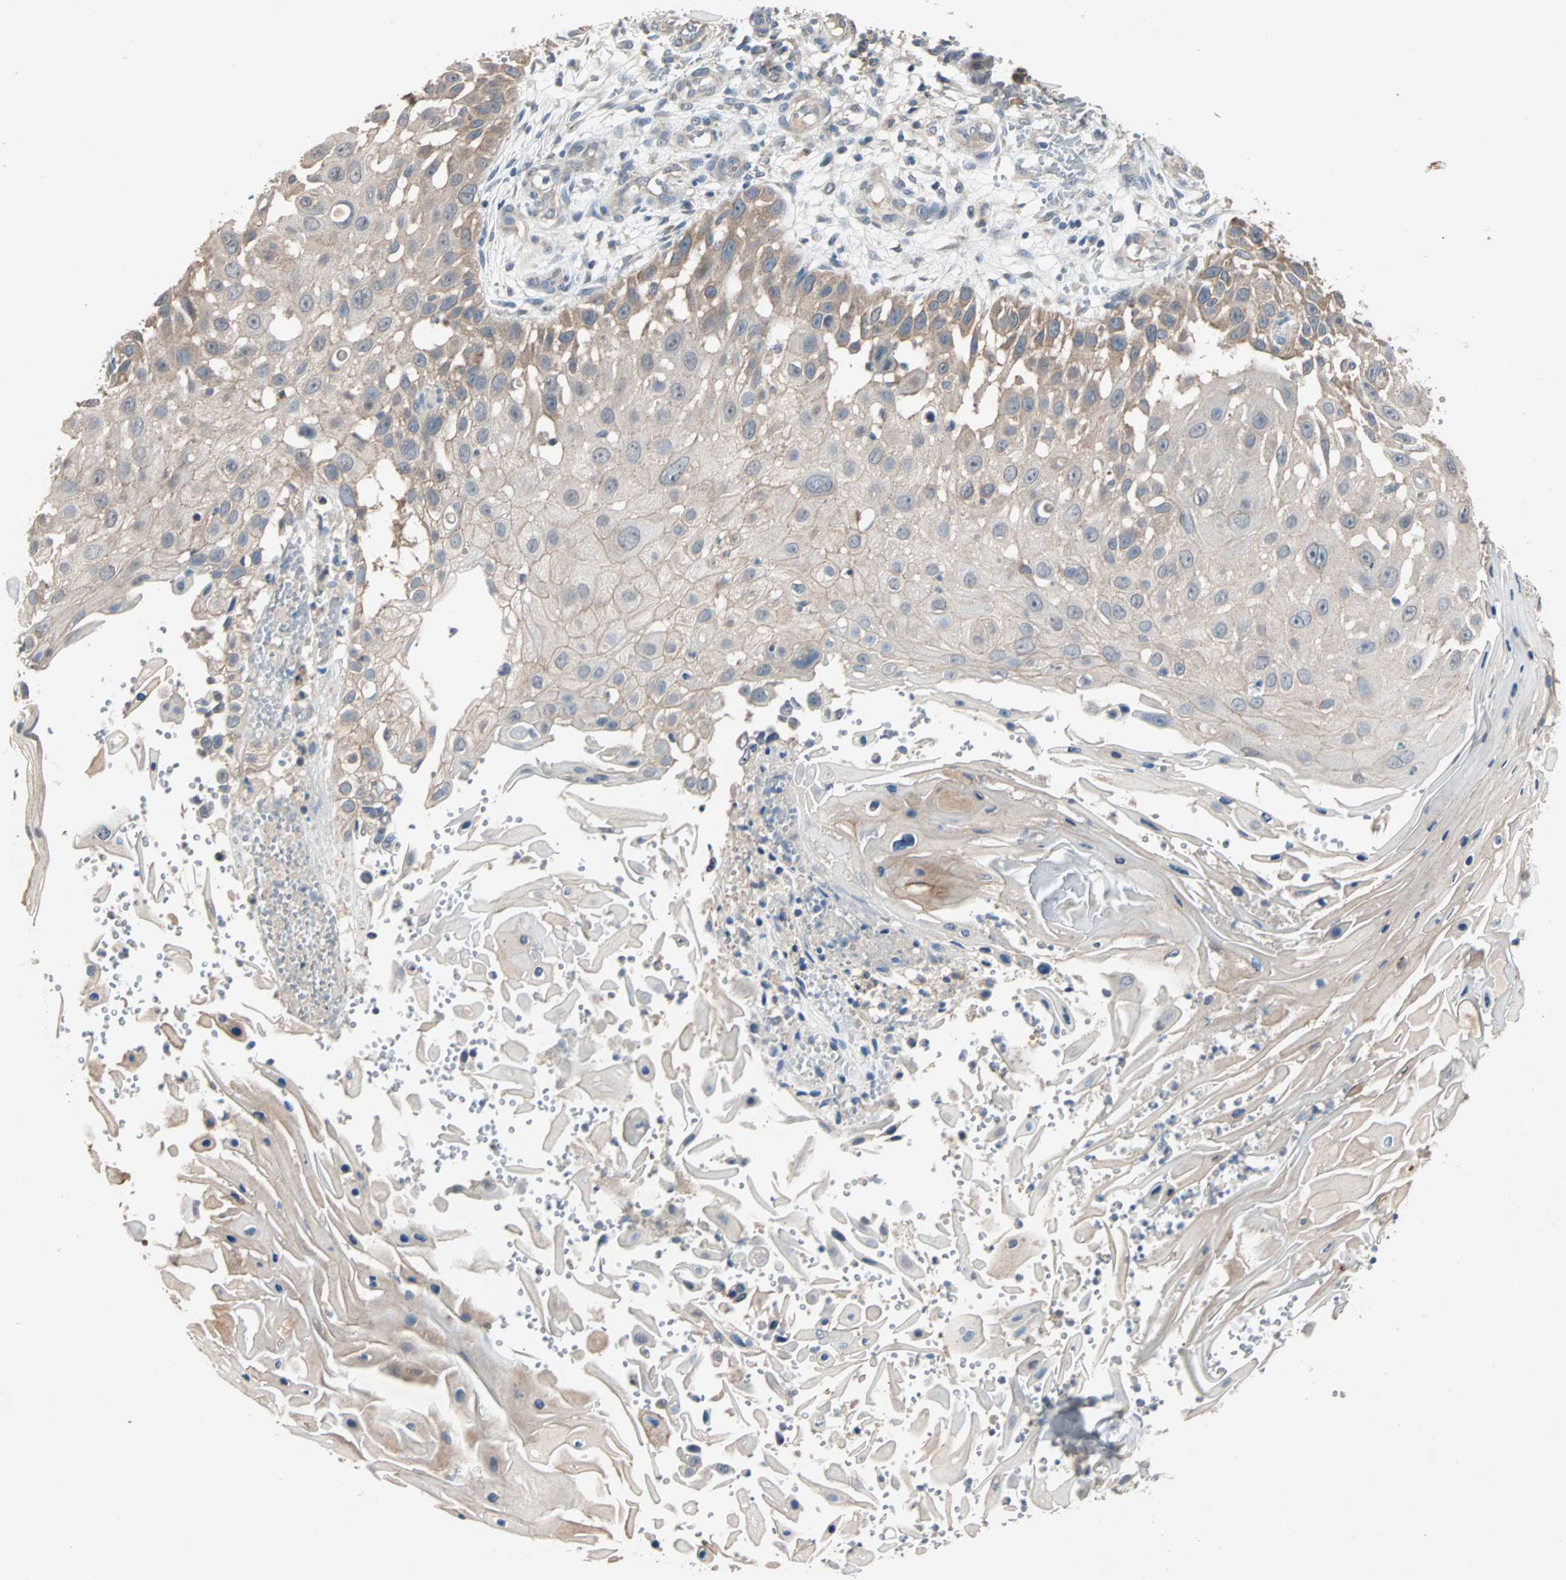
{"staining": {"intensity": "moderate", "quantity": "25%-75%", "location": "cytoplasmic/membranous"}, "tissue": "skin cancer", "cell_type": "Tumor cells", "image_type": "cancer", "snomed": [{"axis": "morphology", "description": "Squamous cell carcinoma, NOS"}, {"axis": "topography", "description": "Skin"}], "caption": "About 25%-75% of tumor cells in skin cancer (squamous cell carcinoma) exhibit moderate cytoplasmic/membranous protein positivity as visualized by brown immunohistochemical staining.", "gene": "TTF2", "patient": {"sex": "female", "age": 44}}